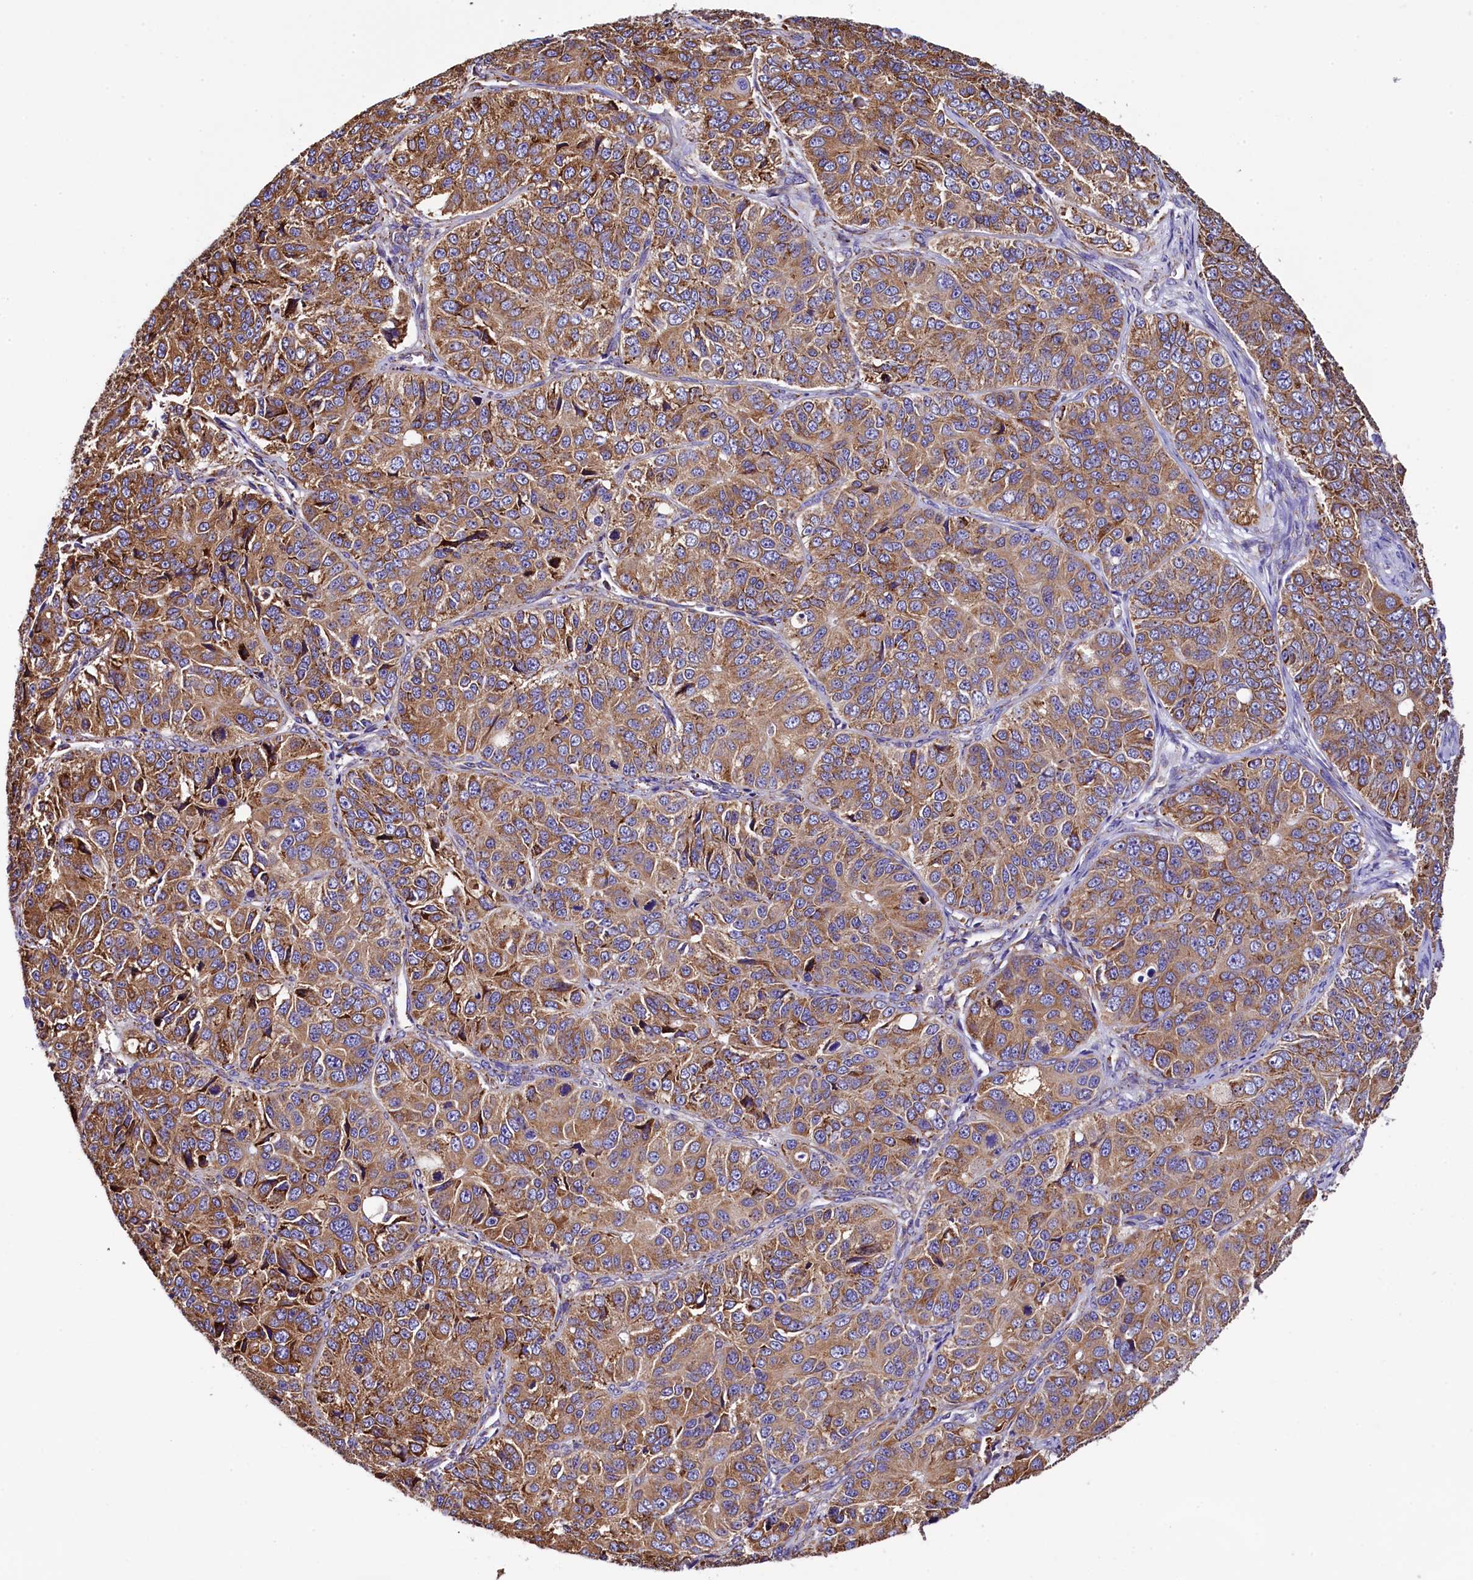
{"staining": {"intensity": "moderate", "quantity": ">75%", "location": "cytoplasmic/membranous"}, "tissue": "ovarian cancer", "cell_type": "Tumor cells", "image_type": "cancer", "snomed": [{"axis": "morphology", "description": "Carcinoma, endometroid"}, {"axis": "topography", "description": "Ovary"}], "caption": "Moderate cytoplasmic/membranous positivity is seen in about >75% of tumor cells in endometroid carcinoma (ovarian). The protein of interest is shown in brown color, while the nuclei are stained blue.", "gene": "CAPS2", "patient": {"sex": "female", "age": 51}}